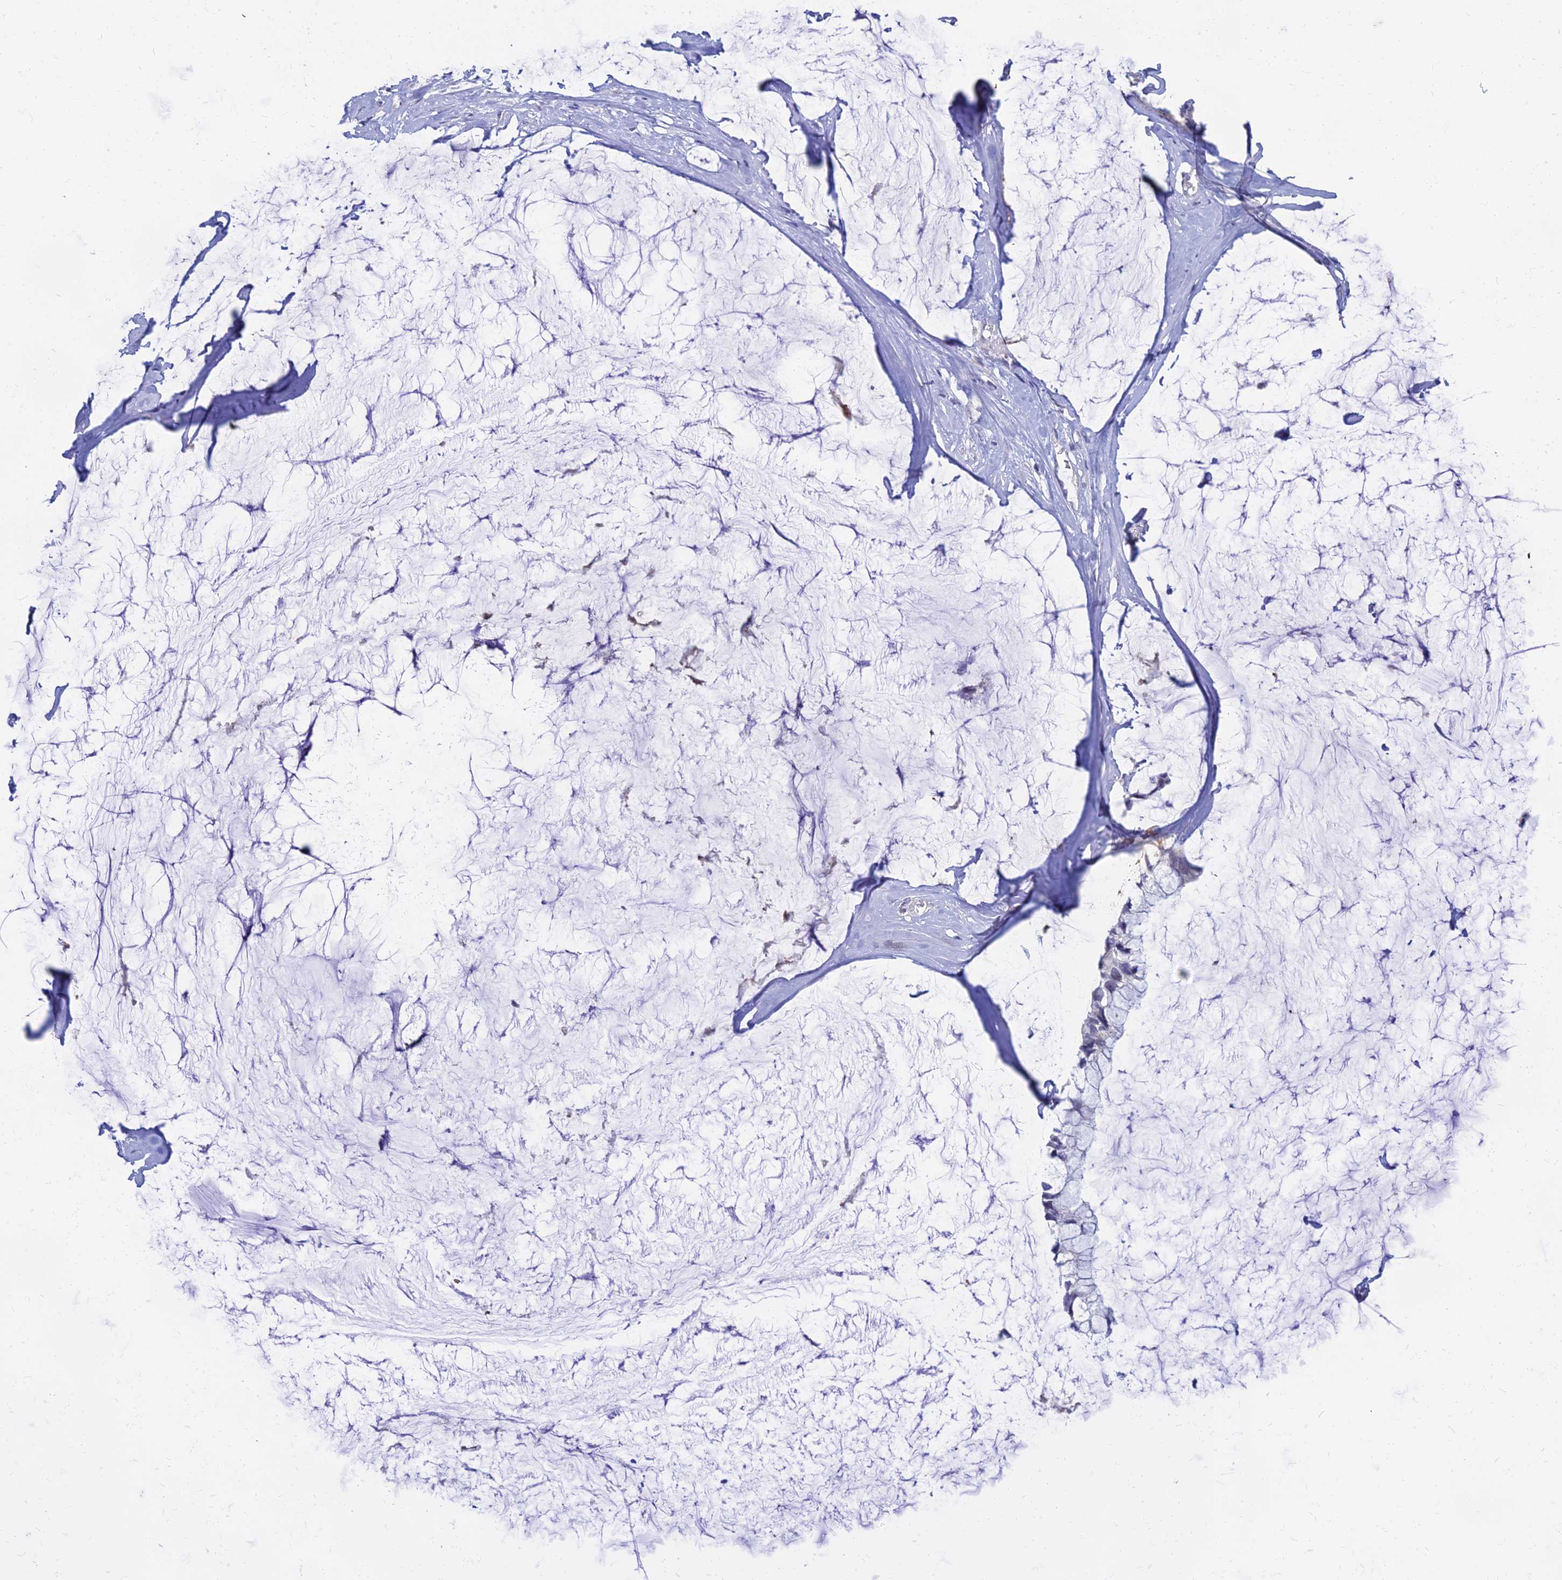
{"staining": {"intensity": "negative", "quantity": "none", "location": "none"}, "tissue": "ovarian cancer", "cell_type": "Tumor cells", "image_type": "cancer", "snomed": [{"axis": "morphology", "description": "Cystadenocarcinoma, mucinous, NOS"}, {"axis": "topography", "description": "Ovary"}], "caption": "This is an immunohistochemistry micrograph of human ovarian mucinous cystadenocarcinoma. There is no positivity in tumor cells.", "gene": "GOLGA6D", "patient": {"sex": "female", "age": 39}}